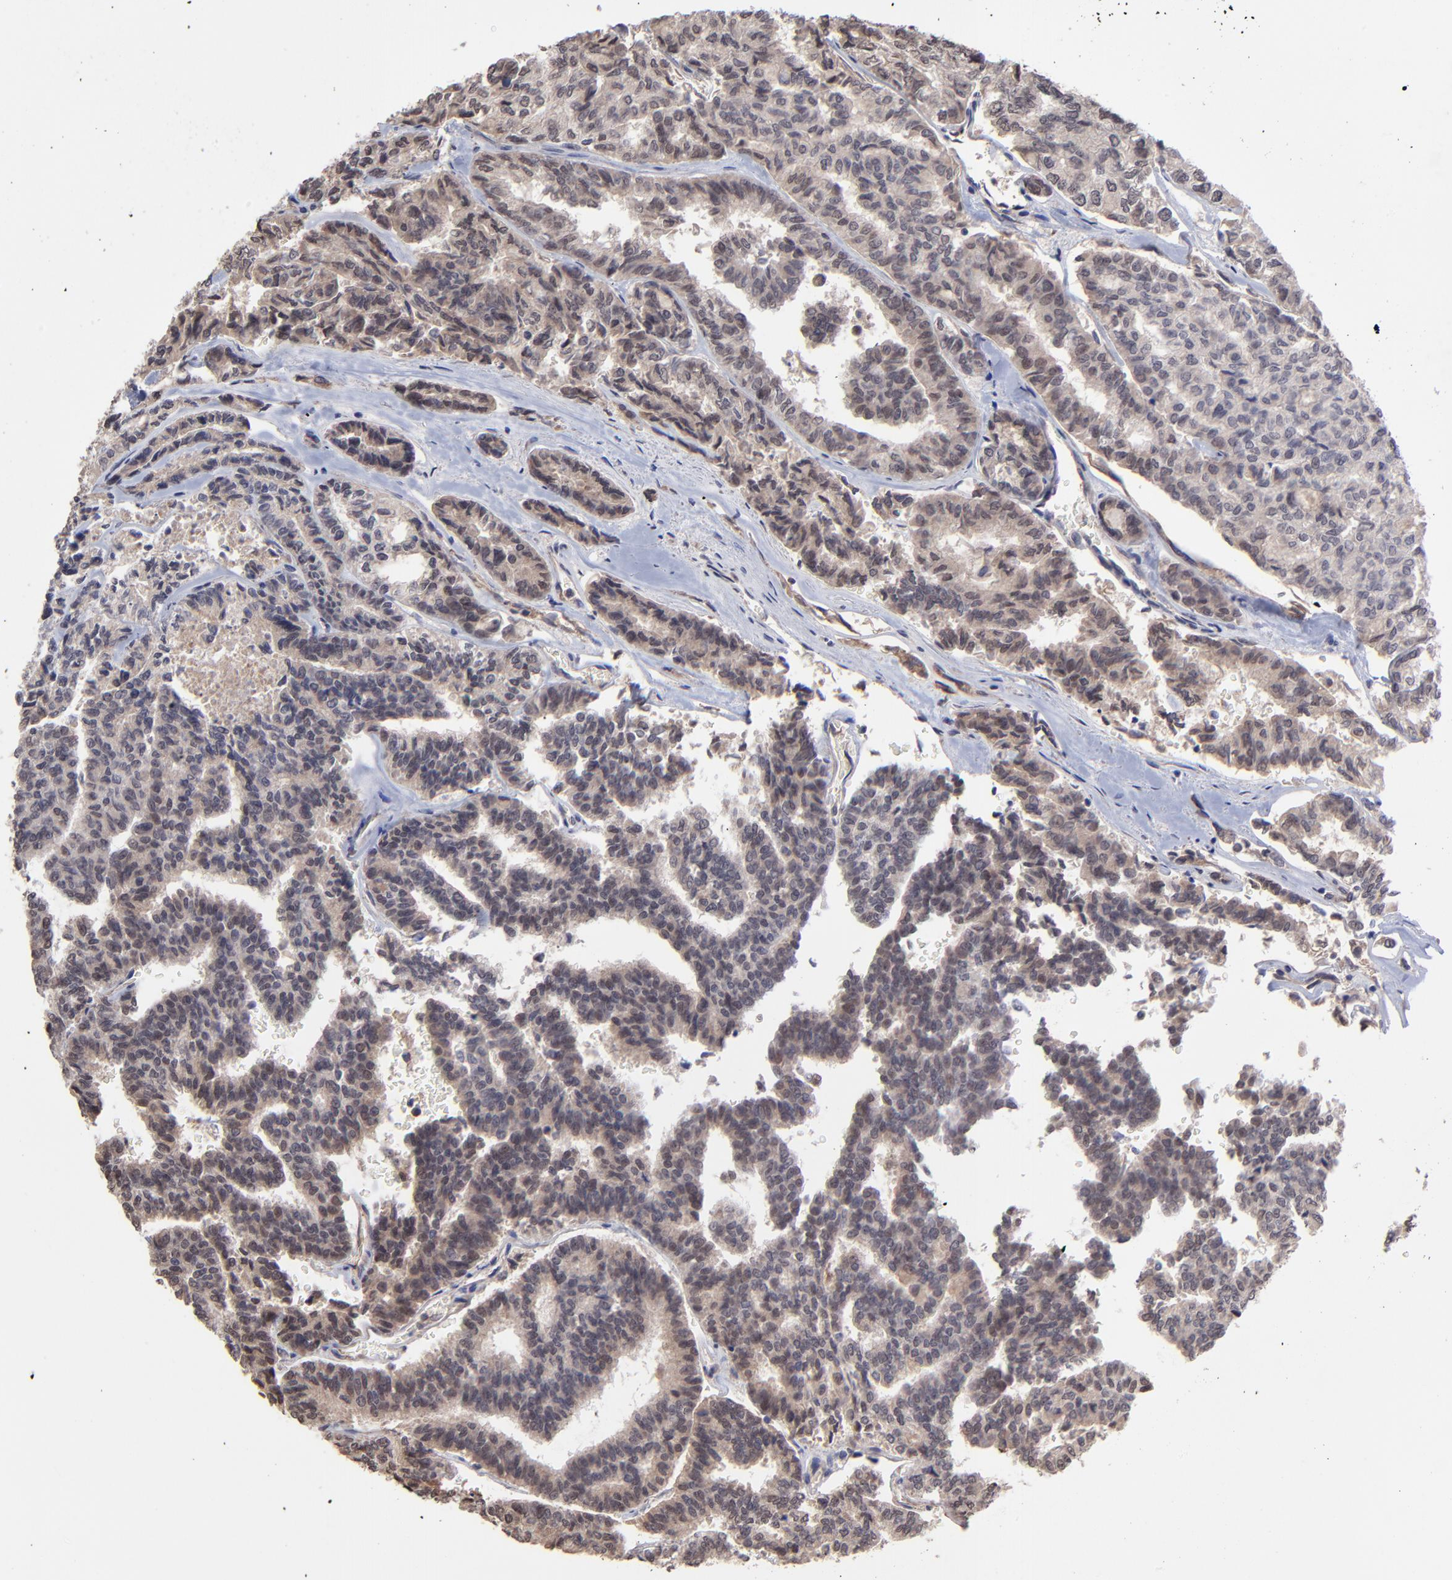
{"staining": {"intensity": "weak", "quantity": ">75%", "location": "cytoplasmic/membranous"}, "tissue": "thyroid cancer", "cell_type": "Tumor cells", "image_type": "cancer", "snomed": [{"axis": "morphology", "description": "Papillary adenocarcinoma, NOS"}, {"axis": "topography", "description": "Thyroid gland"}], "caption": "Immunohistochemistry (IHC) (DAB (3,3'-diaminobenzidine)) staining of human thyroid cancer displays weak cytoplasmic/membranous protein expression in approximately >75% of tumor cells. The protein of interest is shown in brown color, while the nuclei are stained blue.", "gene": "CHL1", "patient": {"sex": "female", "age": 35}}